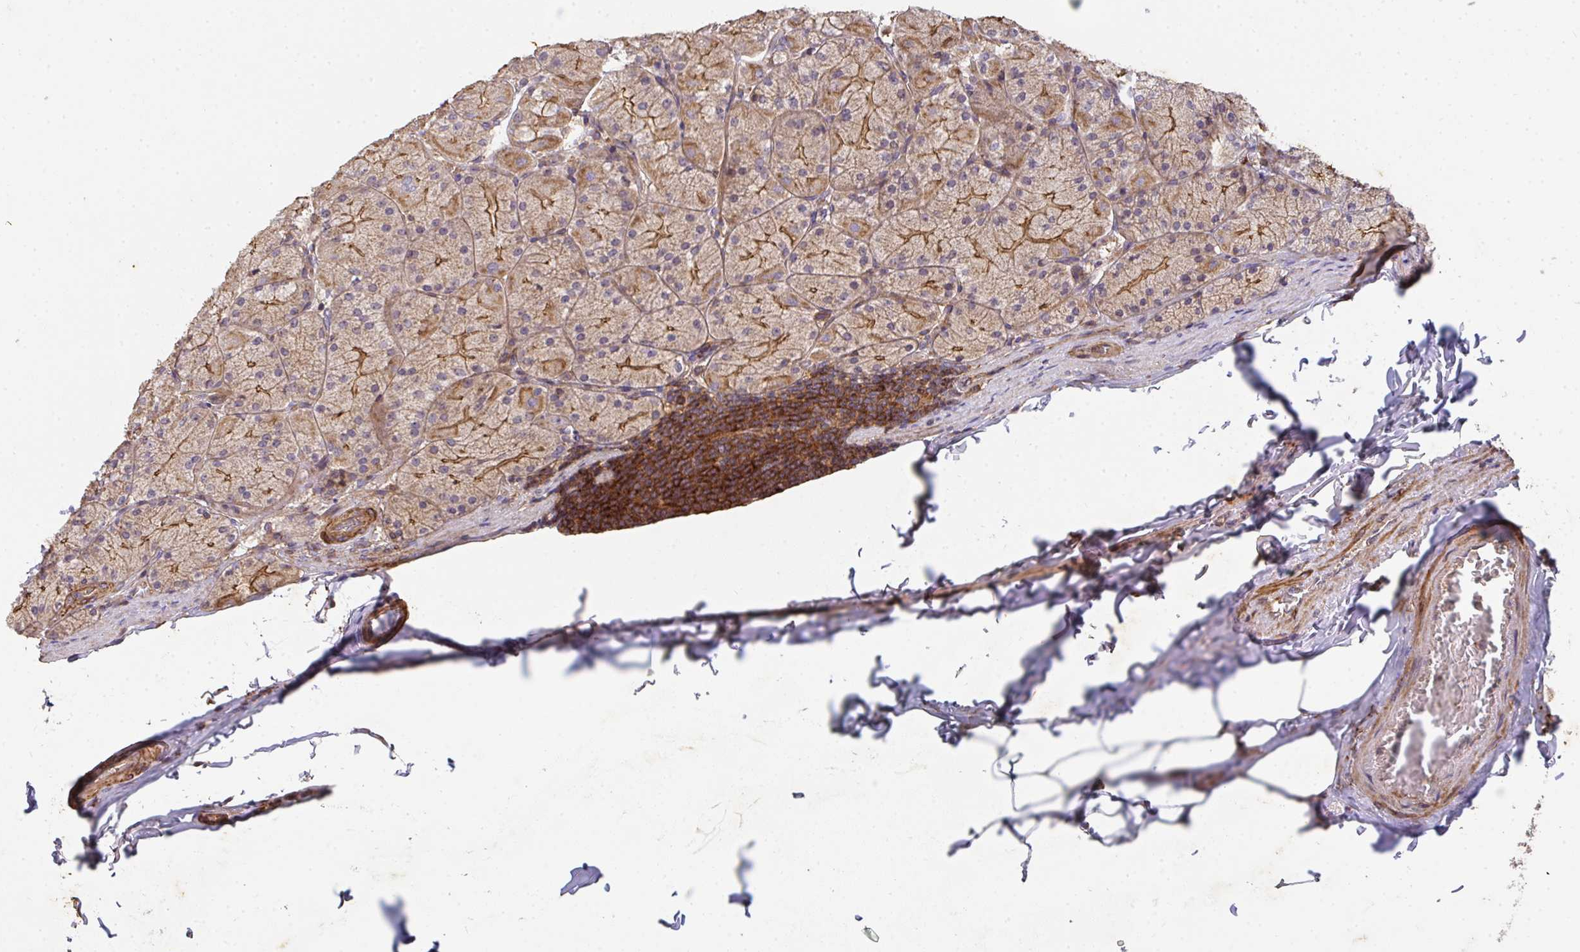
{"staining": {"intensity": "strong", "quantity": "25%-75%", "location": "cytoplasmic/membranous"}, "tissue": "stomach", "cell_type": "Glandular cells", "image_type": "normal", "snomed": [{"axis": "morphology", "description": "Normal tissue, NOS"}, {"axis": "topography", "description": "Stomach, upper"}], "caption": "High-magnification brightfield microscopy of benign stomach stained with DAB (brown) and counterstained with hematoxylin (blue). glandular cells exhibit strong cytoplasmic/membranous positivity is seen in about25%-75% of cells.", "gene": "TNMD", "patient": {"sex": "female", "age": 56}}